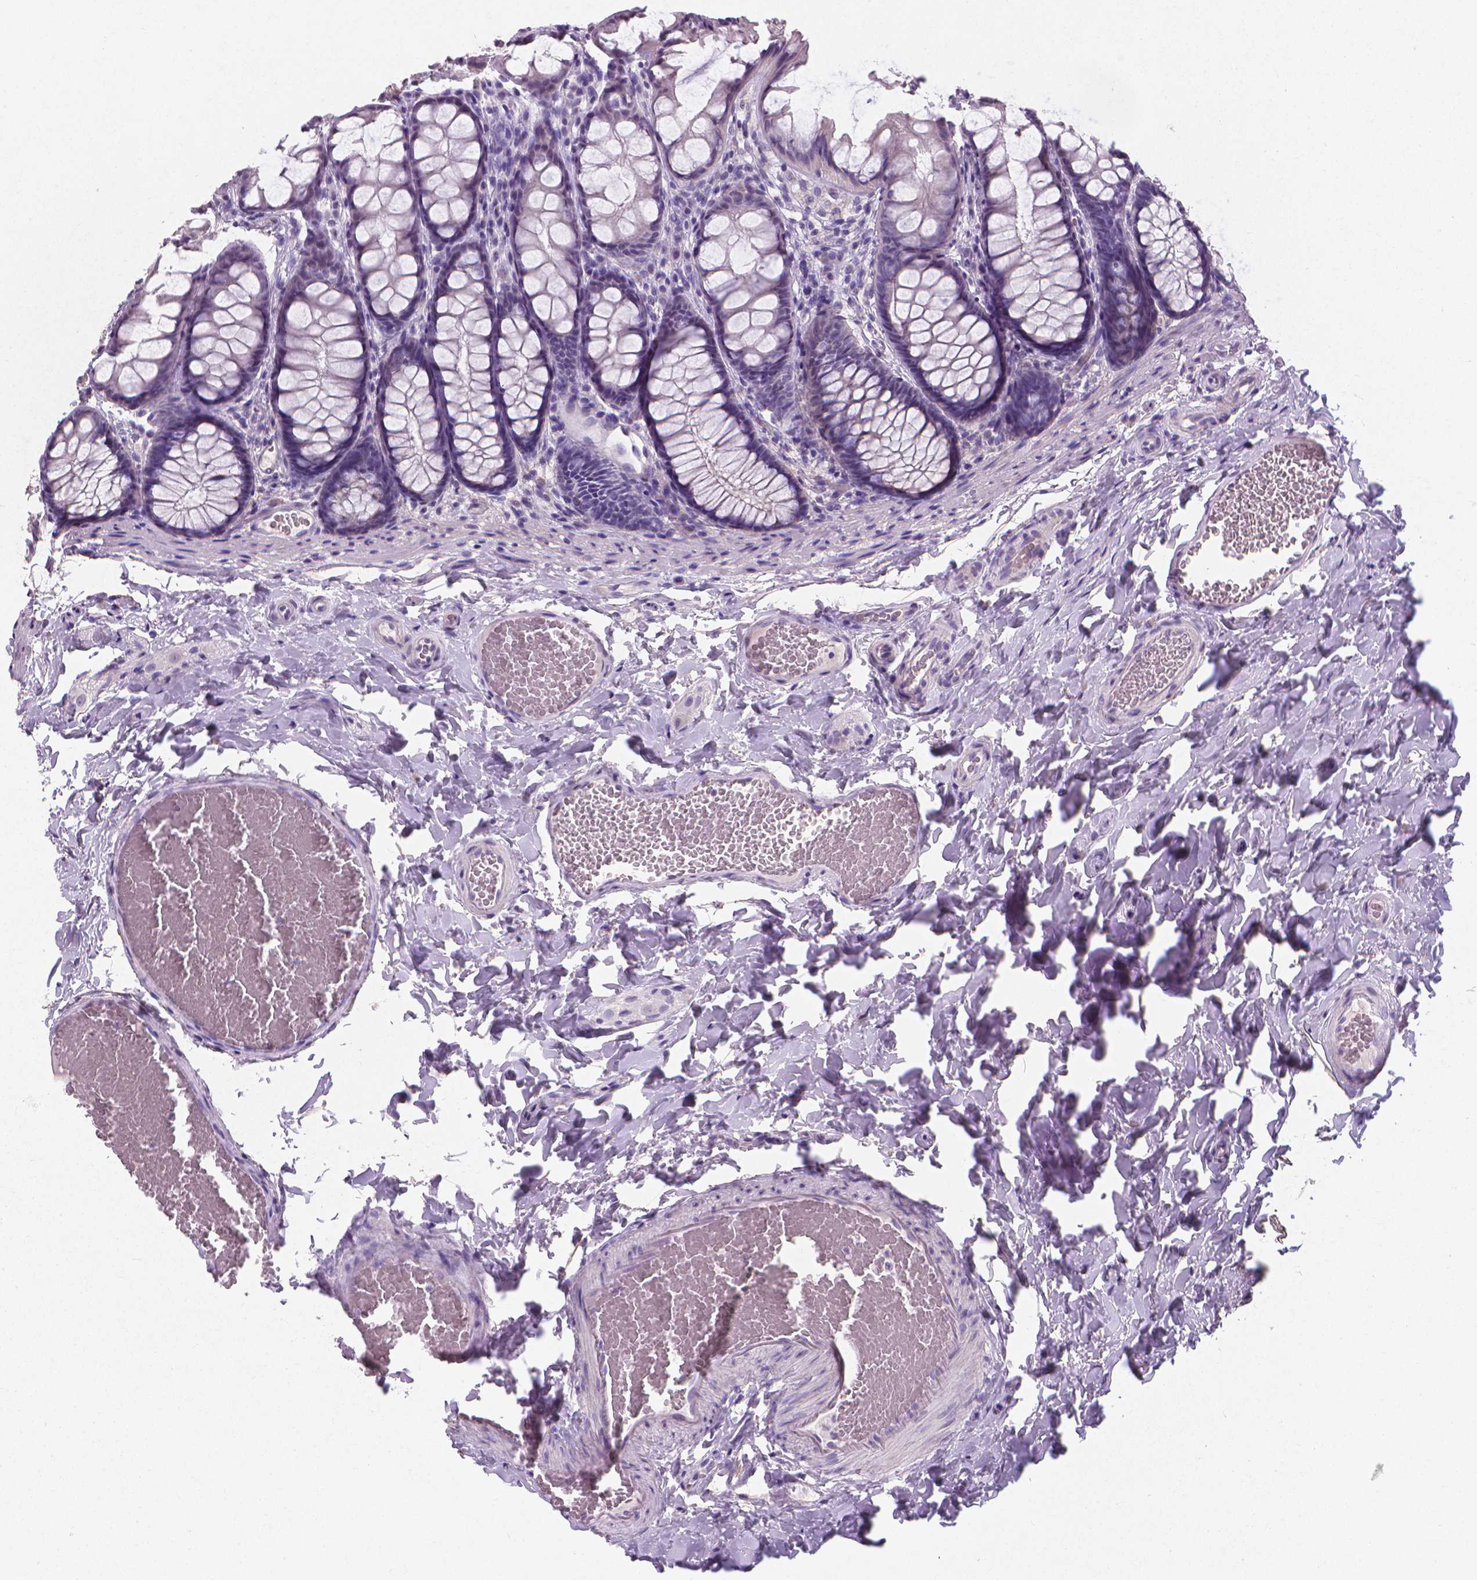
{"staining": {"intensity": "negative", "quantity": "none", "location": "none"}, "tissue": "colon", "cell_type": "Endothelial cells", "image_type": "normal", "snomed": [{"axis": "morphology", "description": "Normal tissue, NOS"}, {"axis": "topography", "description": "Colon"}], "caption": "Immunohistochemistry (IHC) of unremarkable colon demonstrates no expression in endothelial cells. (Brightfield microscopy of DAB (3,3'-diaminobenzidine) IHC at high magnification).", "gene": "XPNPEP2", "patient": {"sex": "male", "age": 47}}